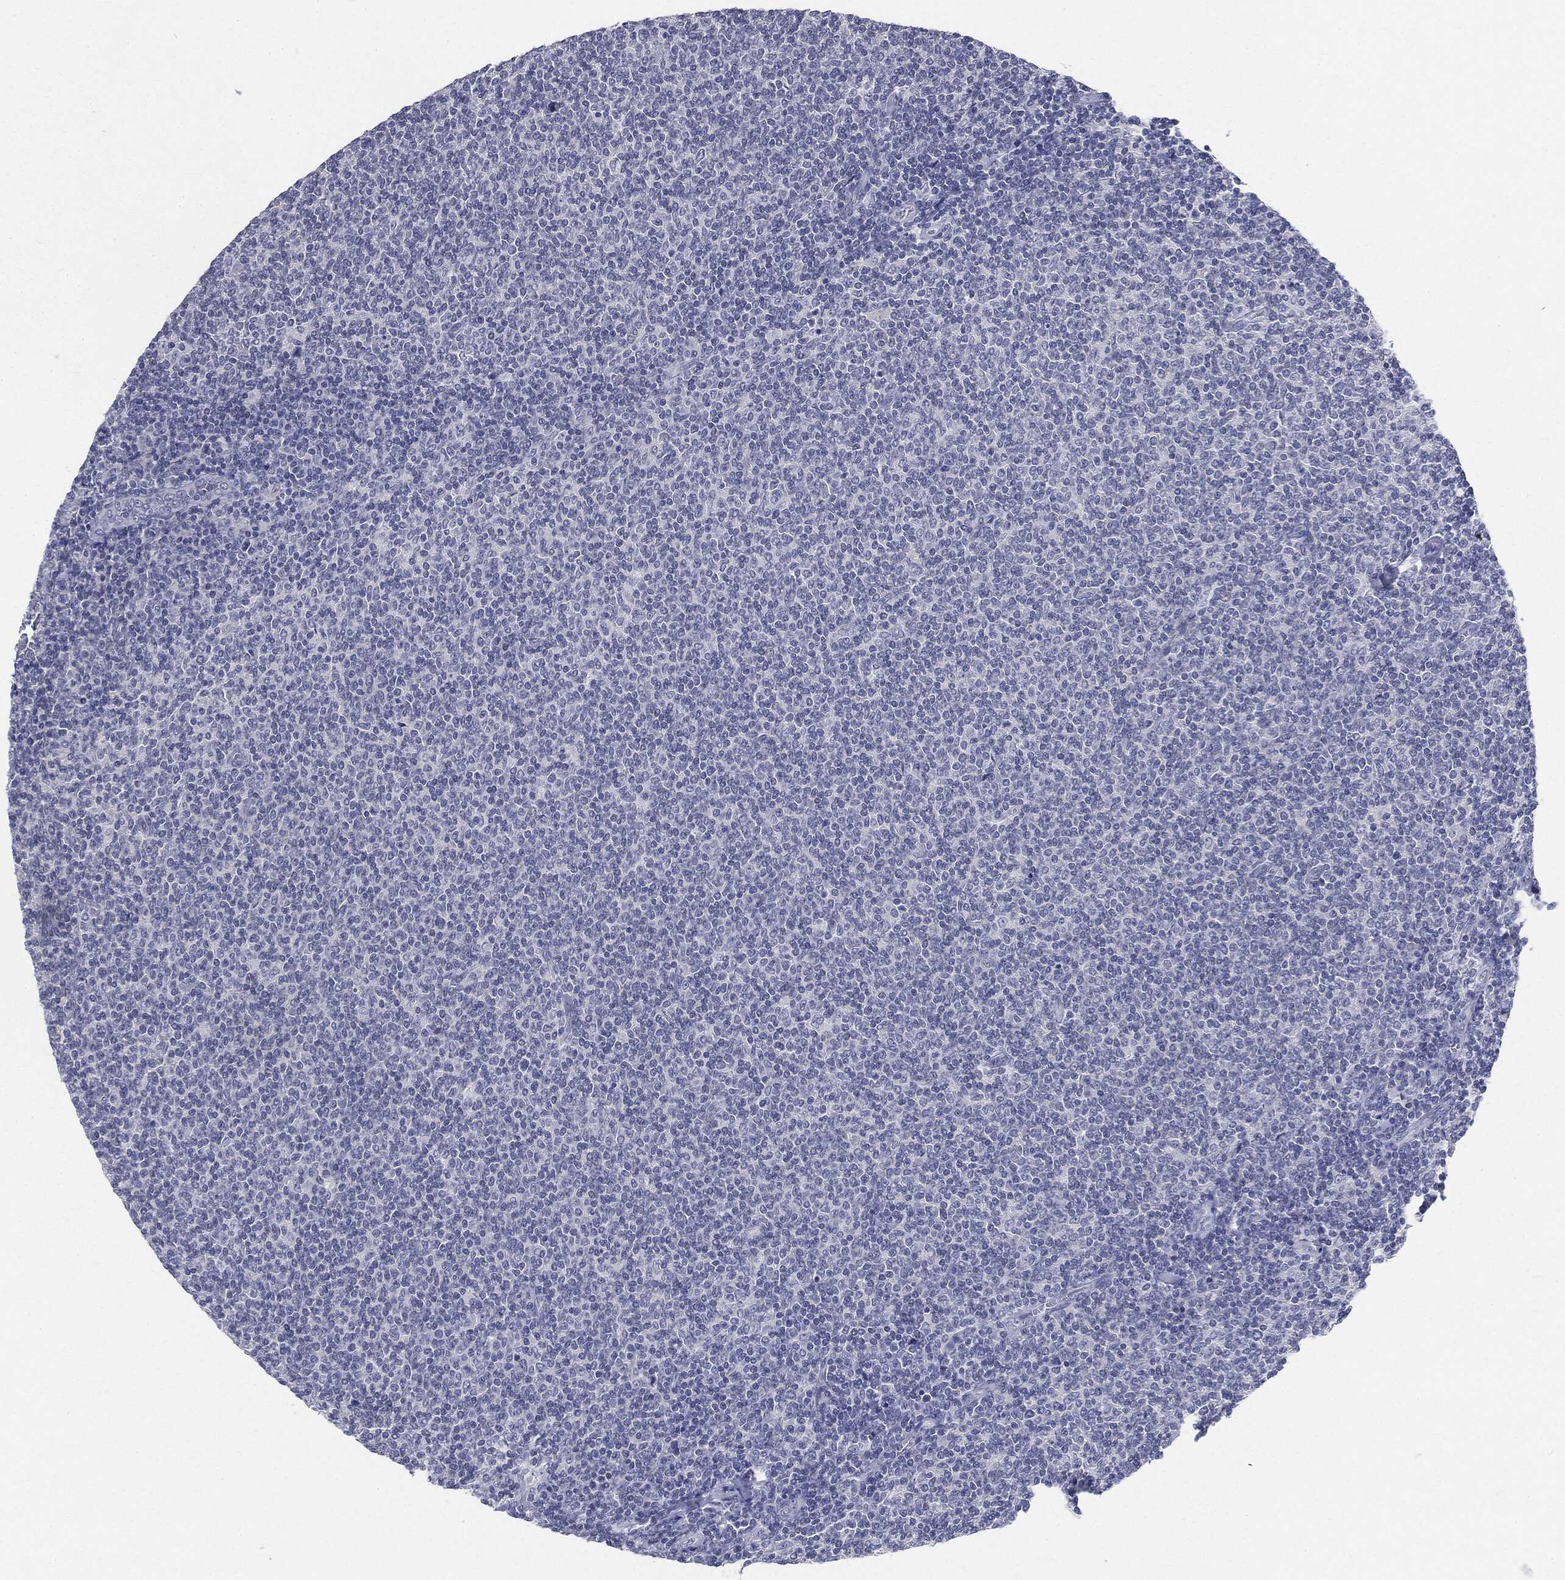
{"staining": {"intensity": "negative", "quantity": "none", "location": "none"}, "tissue": "lymphoma", "cell_type": "Tumor cells", "image_type": "cancer", "snomed": [{"axis": "morphology", "description": "Malignant lymphoma, non-Hodgkin's type, Low grade"}, {"axis": "topography", "description": "Lymph node"}], "caption": "IHC image of malignant lymphoma, non-Hodgkin's type (low-grade) stained for a protein (brown), which demonstrates no positivity in tumor cells. Brightfield microscopy of immunohistochemistry (IHC) stained with DAB (brown) and hematoxylin (blue), captured at high magnification.", "gene": "CGB1", "patient": {"sex": "male", "age": 52}}